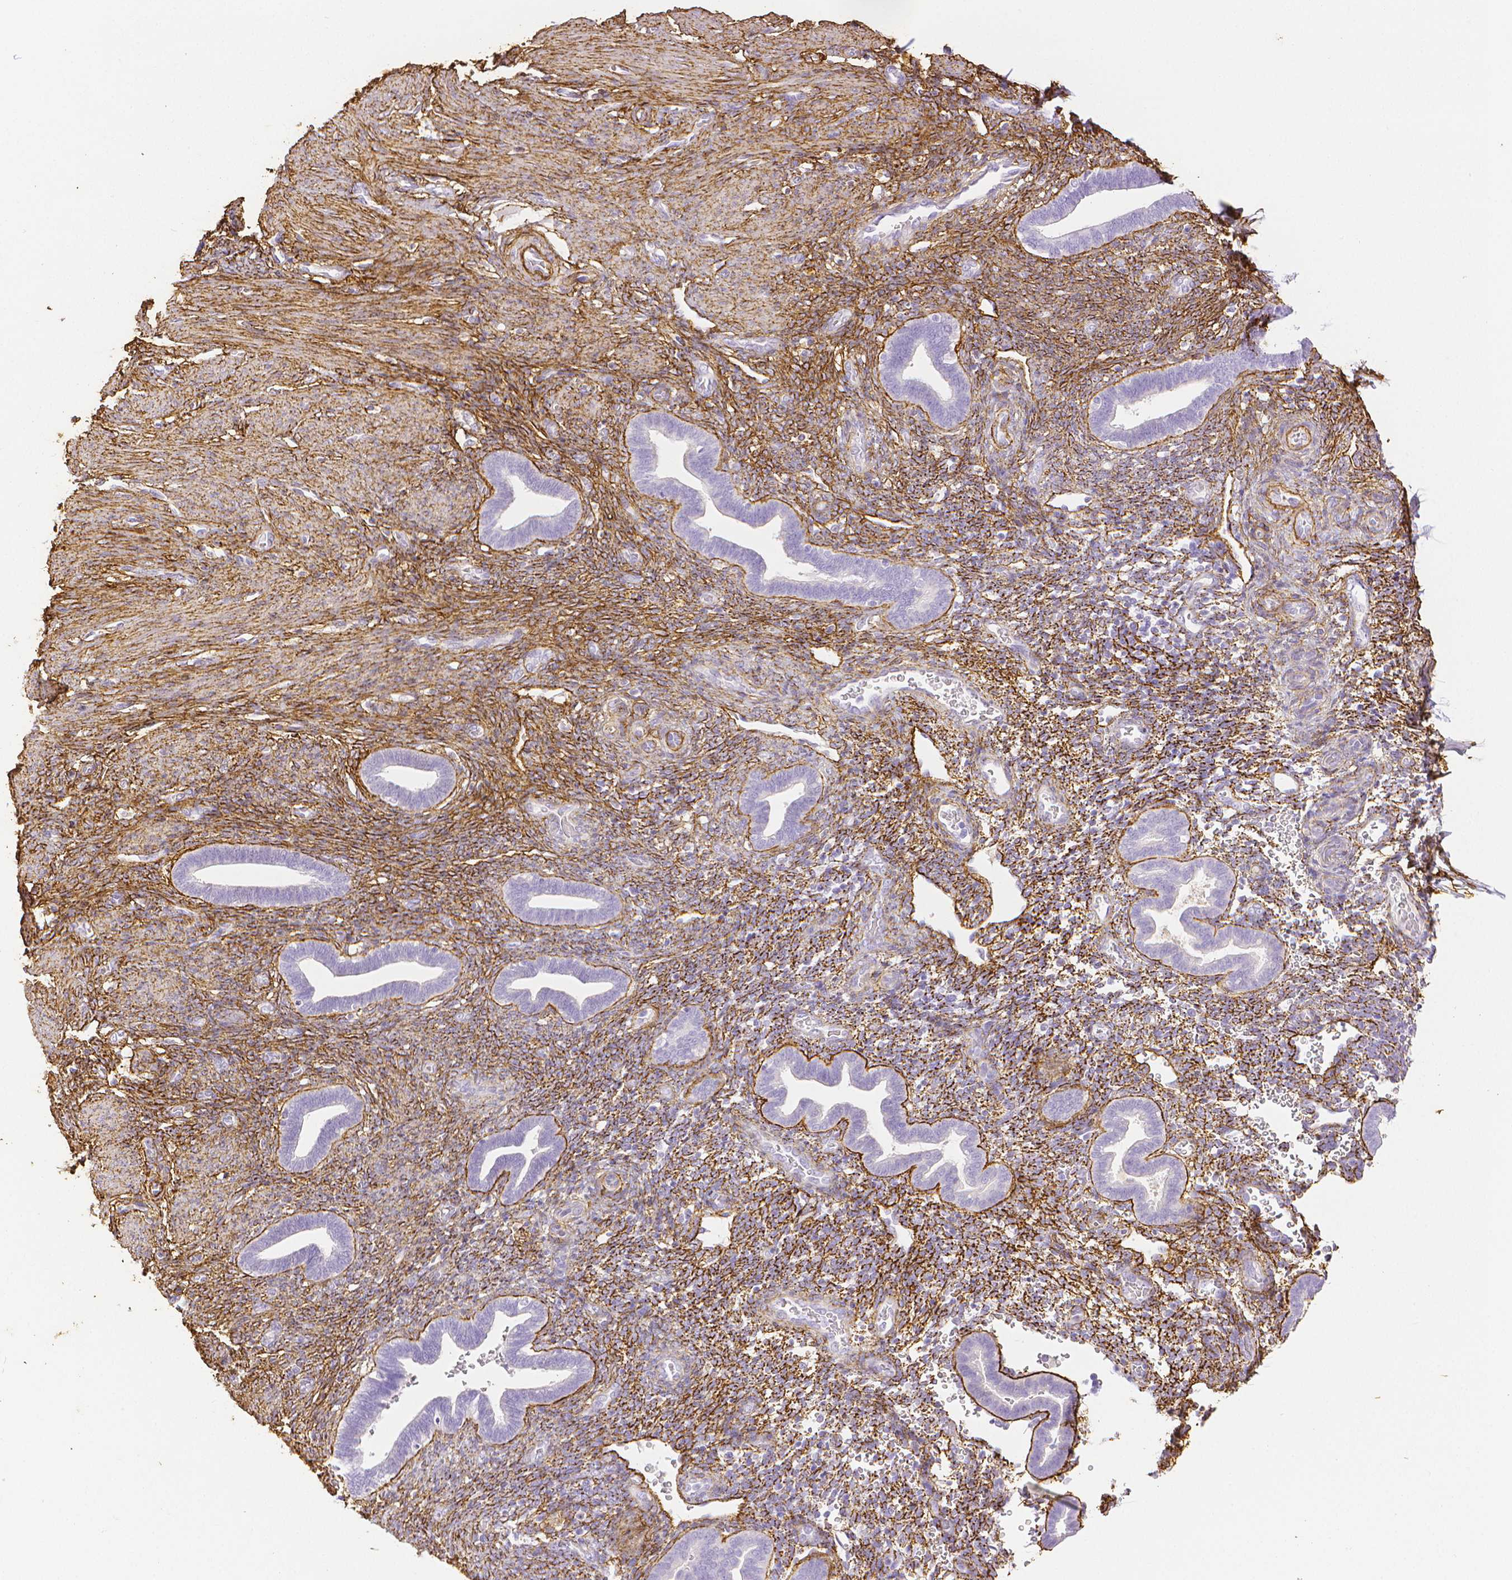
{"staining": {"intensity": "strong", "quantity": "25%-75%", "location": "cytoplasmic/membranous"}, "tissue": "endometrium", "cell_type": "Cells in endometrial stroma", "image_type": "normal", "snomed": [{"axis": "morphology", "description": "Normal tissue, NOS"}, {"axis": "topography", "description": "Endometrium"}], "caption": "Approximately 25%-75% of cells in endometrial stroma in normal human endometrium display strong cytoplasmic/membranous protein positivity as visualized by brown immunohistochemical staining.", "gene": "FBN1", "patient": {"sex": "female", "age": 34}}